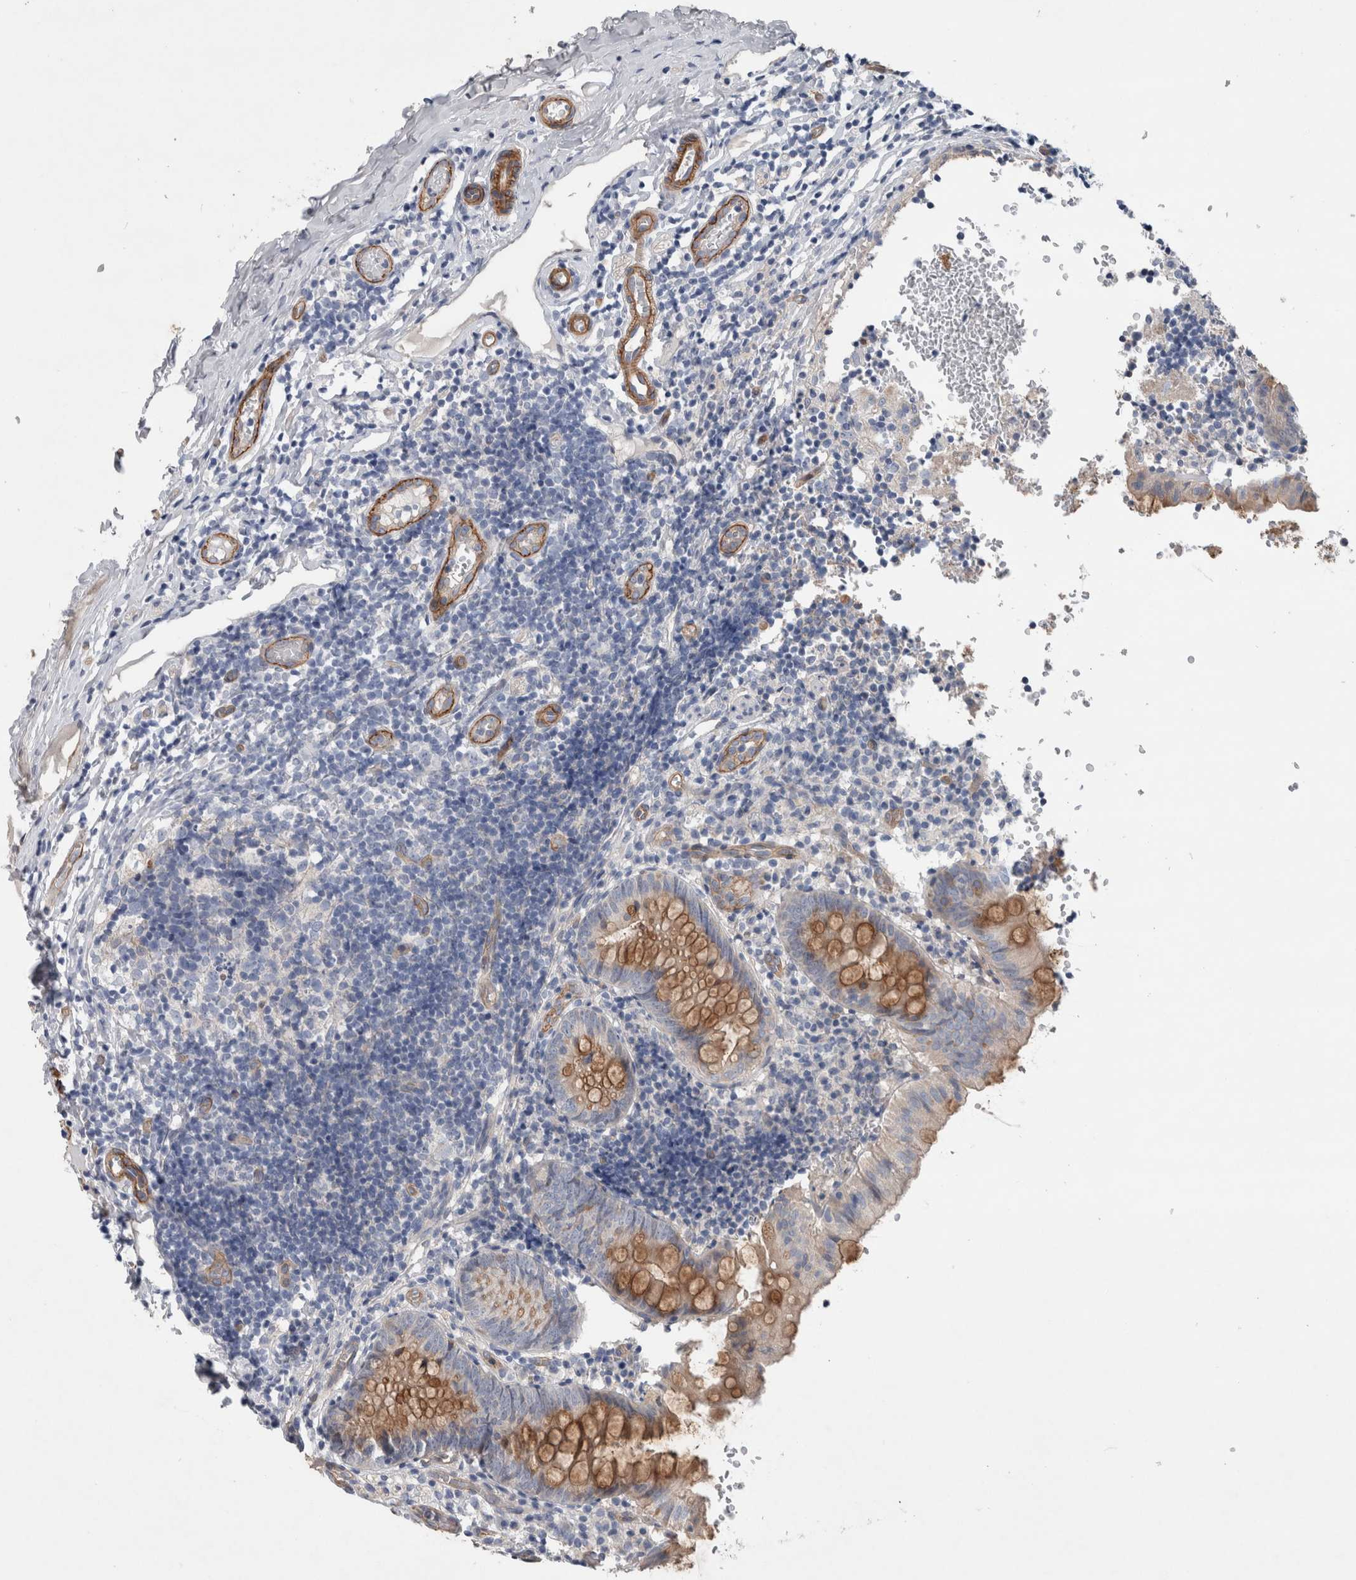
{"staining": {"intensity": "moderate", "quantity": "<25%", "location": "cytoplasmic/membranous"}, "tissue": "appendix", "cell_type": "Glandular cells", "image_type": "normal", "snomed": [{"axis": "morphology", "description": "Normal tissue, NOS"}, {"axis": "topography", "description": "Appendix"}], "caption": "Immunohistochemical staining of benign human appendix demonstrates moderate cytoplasmic/membranous protein positivity in about <25% of glandular cells. (Brightfield microscopy of DAB IHC at high magnification).", "gene": "BCAM", "patient": {"sex": "male", "age": 8}}